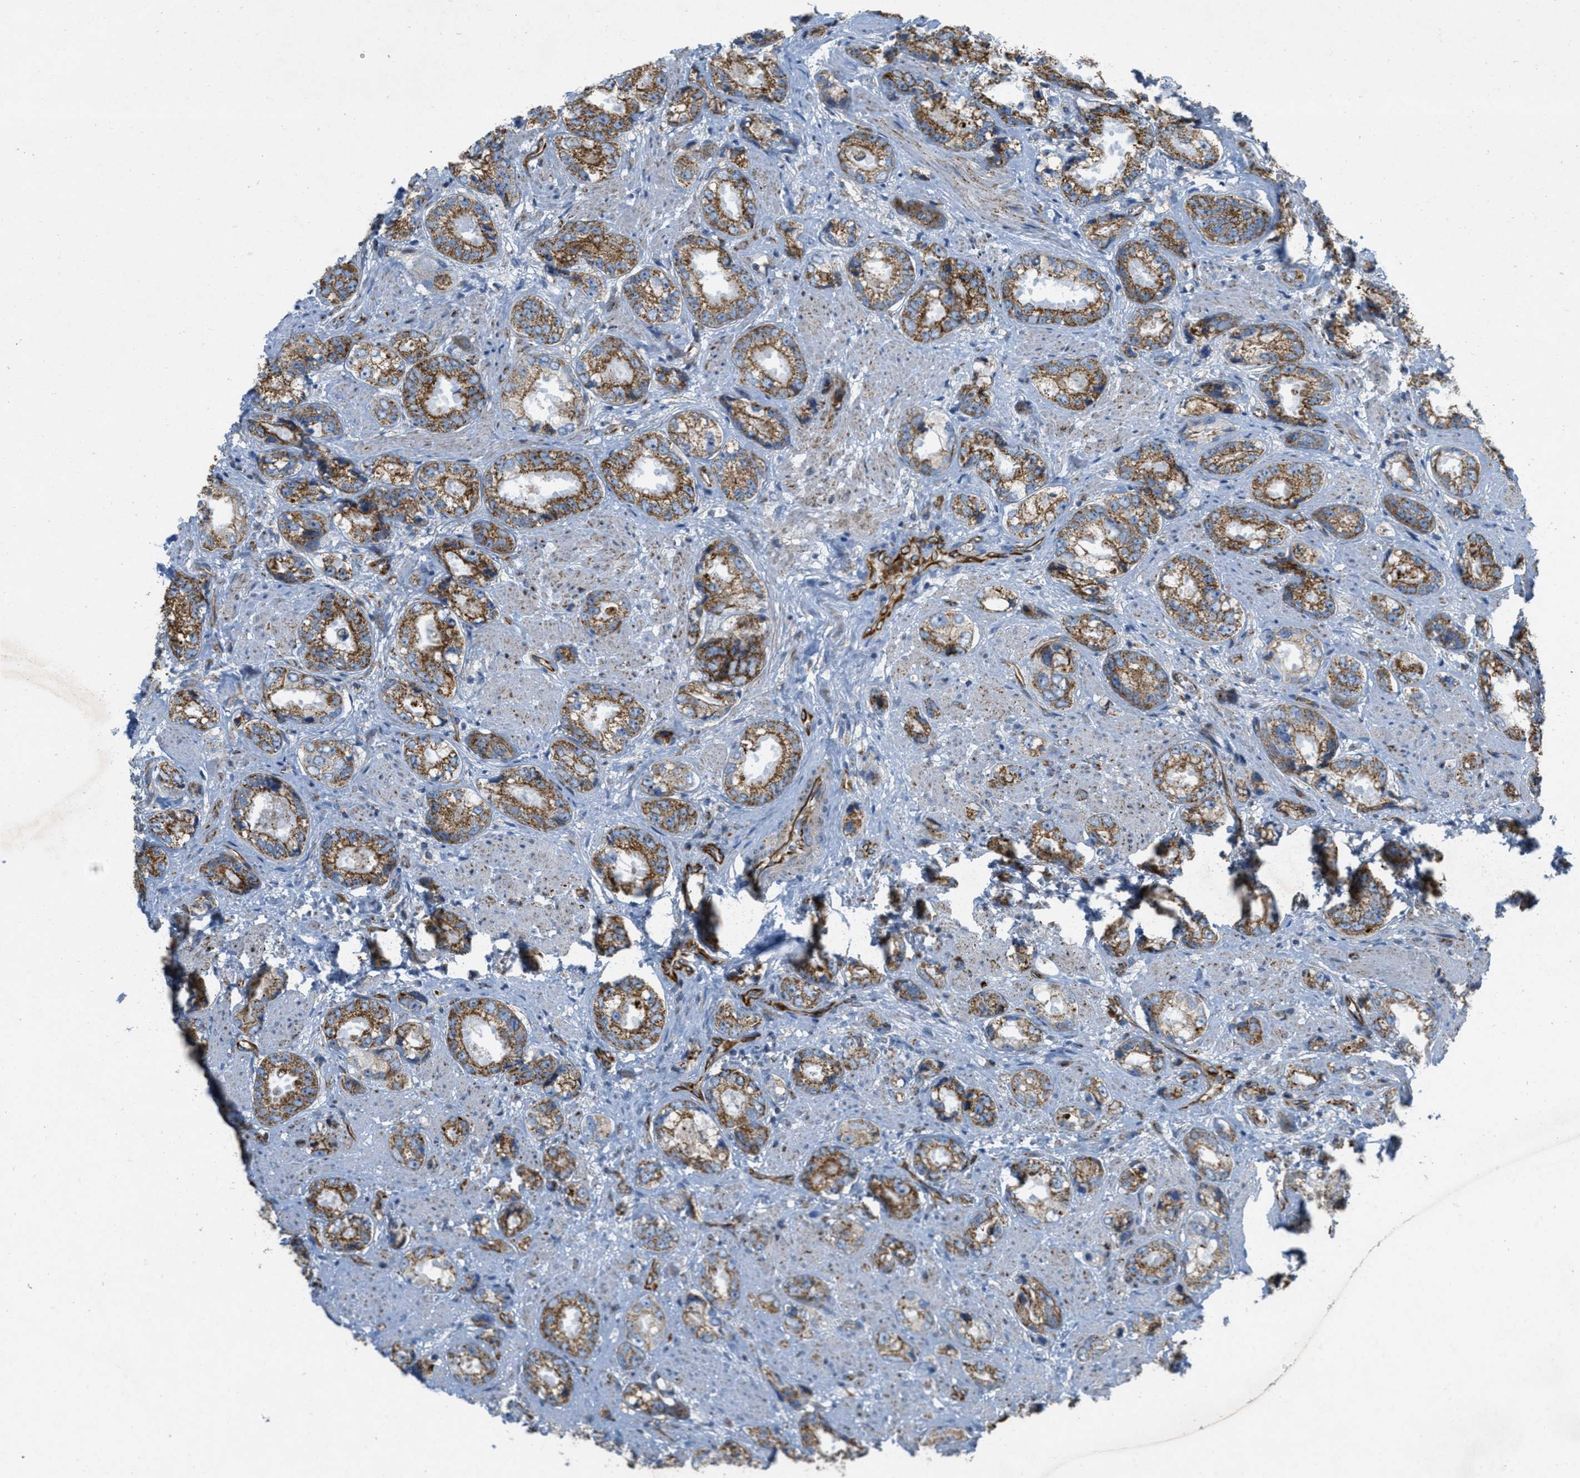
{"staining": {"intensity": "strong", "quantity": ">75%", "location": "cytoplasmic/membranous"}, "tissue": "prostate cancer", "cell_type": "Tumor cells", "image_type": "cancer", "snomed": [{"axis": "morphology", "description": "Adenocarcinoma, High grade"}, {"axis": "topography", "description": "Prostate"}], "caption": "Prostate cancer stained with a brown dye demonstrates strong cytoplasmic/membranous positive staining in about >75% of tumor cells.", "gene": "BTN3A1", "patient": {"sex": "male", "age": 61}}